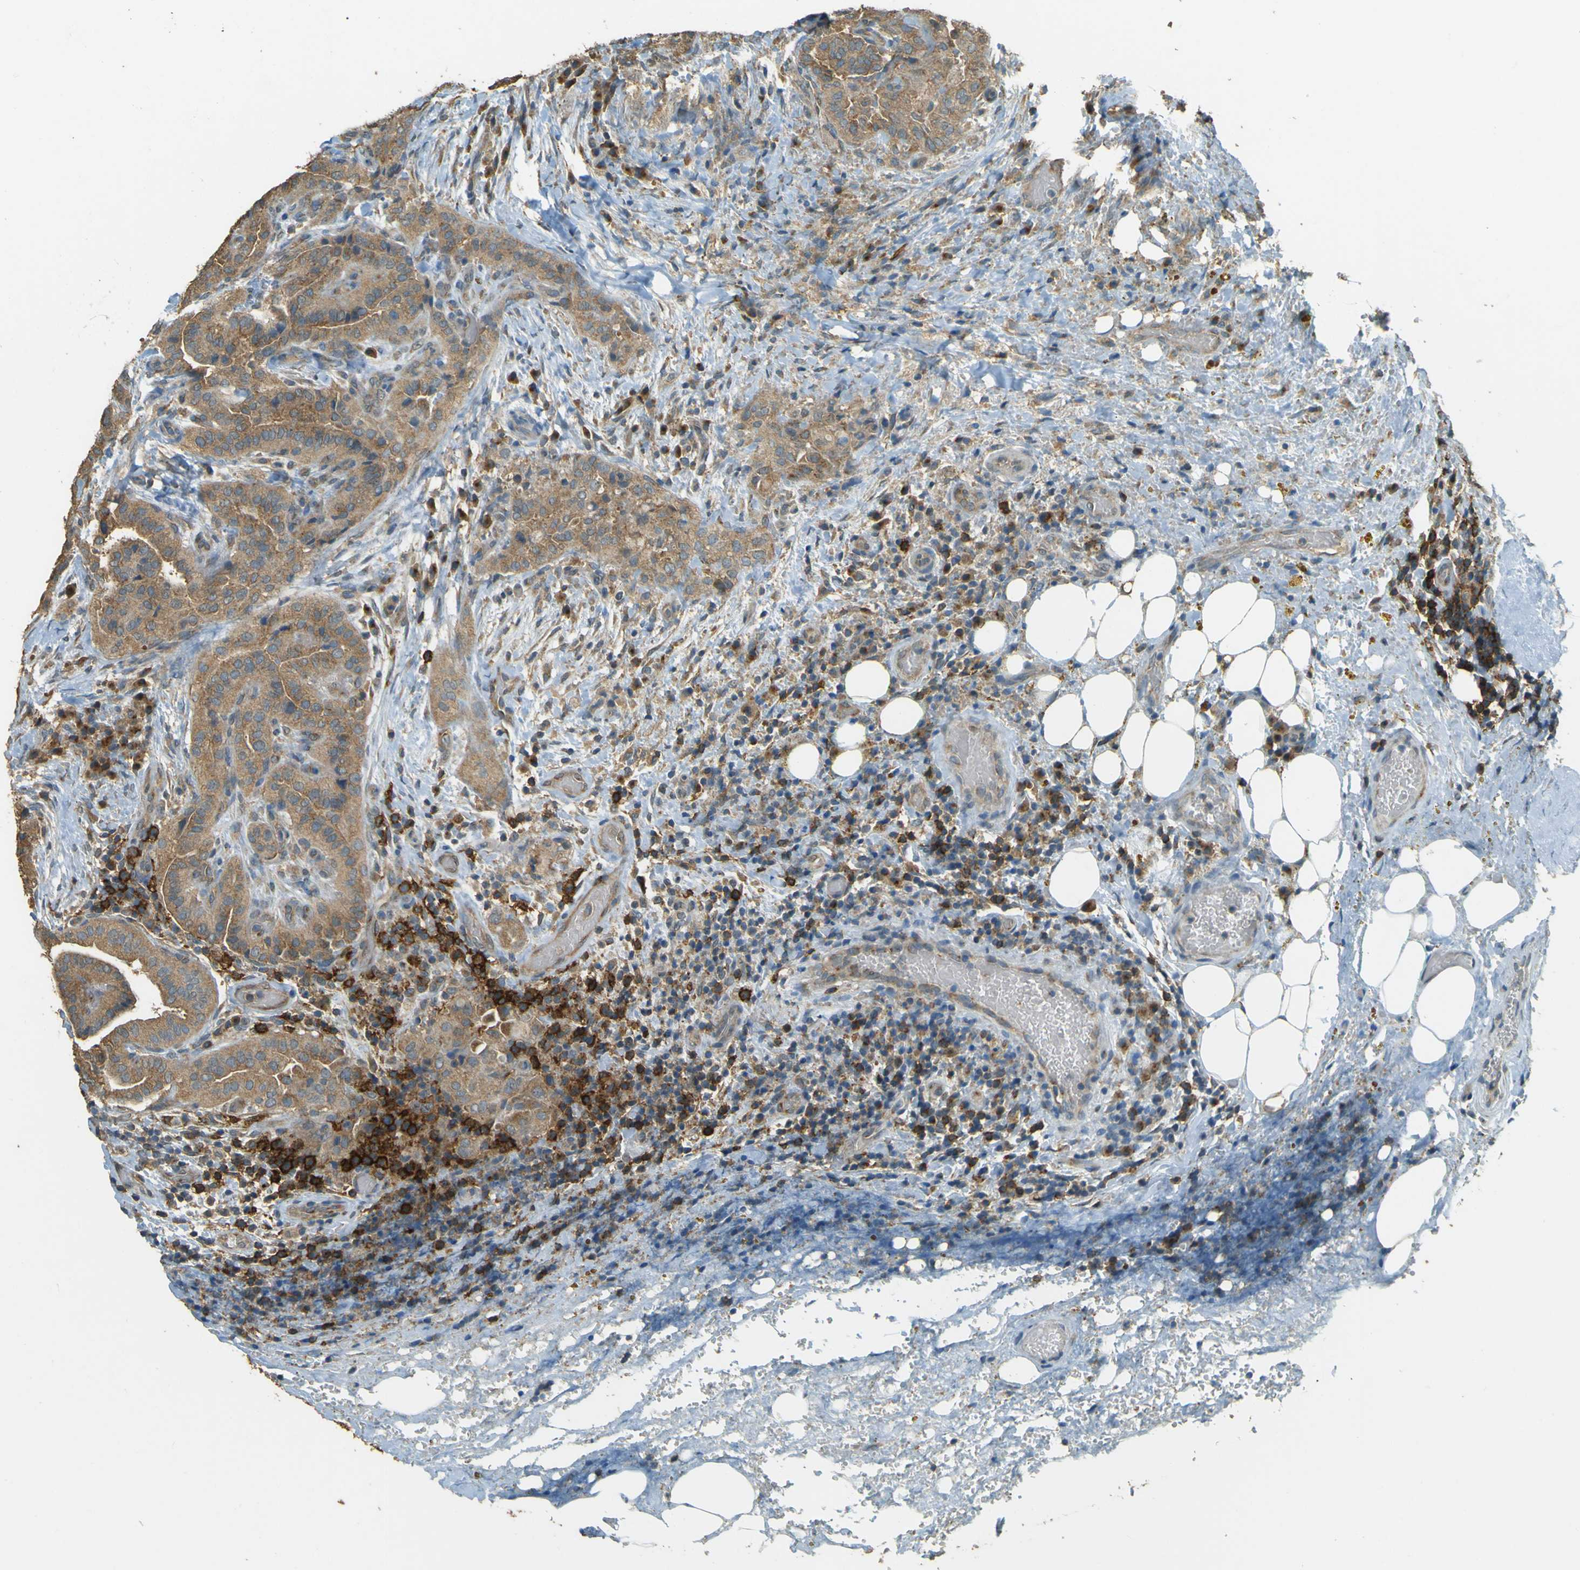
{"staining": {"intensity": "moderate", "quantity": ">75%", "location": "cytoplasmic/membranous"}, "tissue": "thyroid cancer", "cell_type": "Tumor cells", "image_type": "cancer", "snomed": [{"axis": "morphology", "description": "Papillary adenocarcinoma, NOS"}, {"axis": "topography", "description": "Thyroid gland"}], "caption": "IHC of thyroid papillary adenocarcinoma reveals medium levels of moderate cytoplasmic/membranous positivity in approximately >75% of tumor cells.", "gene": "GOLGA1", "patient": {"sex": "male", "age": 77}}